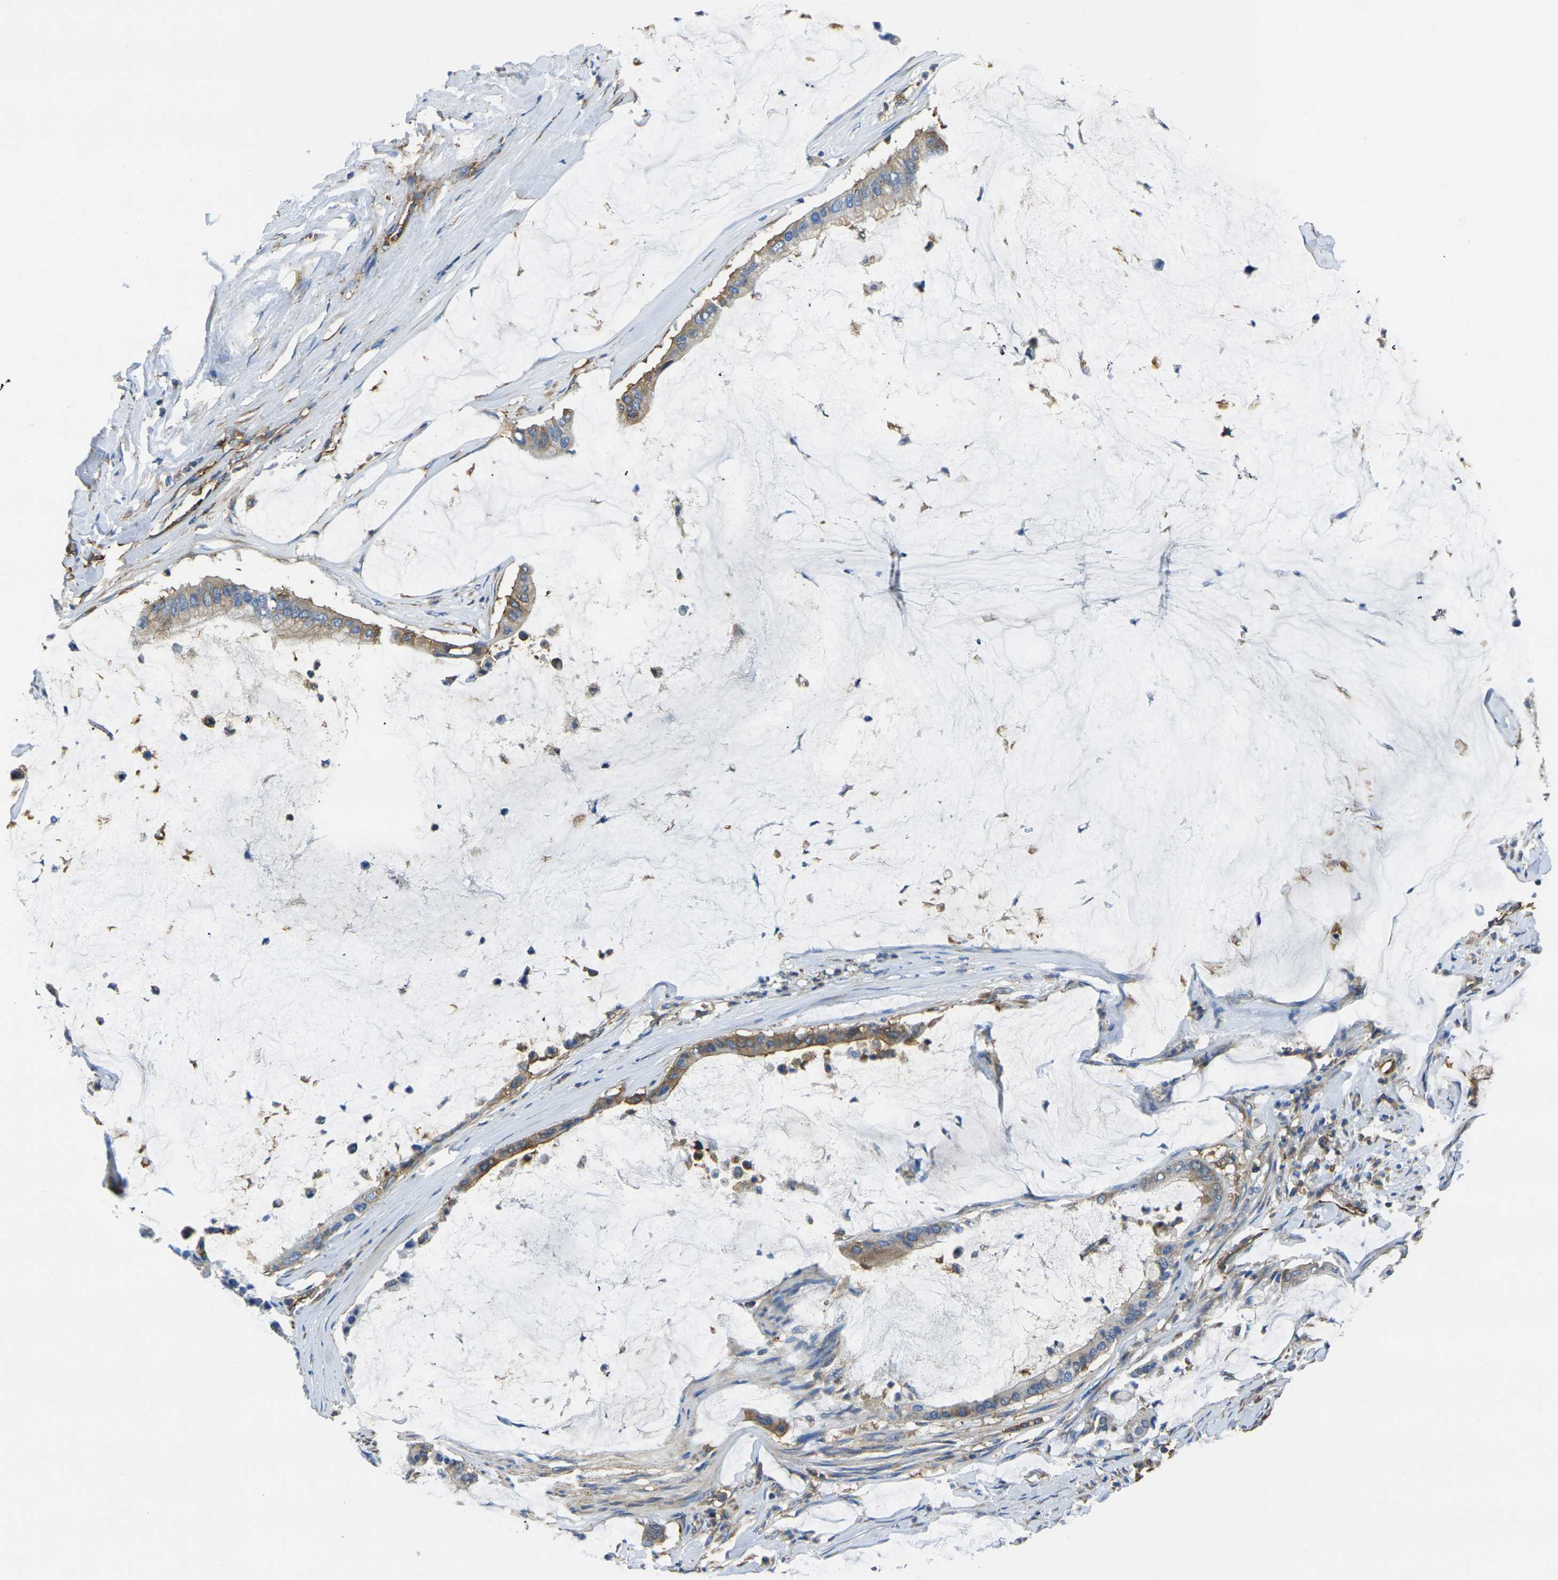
{"staining": {"intensity": "moderate", "quantity": "25%-75%", "location": "cytoplasmic/membranous"}, "tissue": "pancreatic cancer", "cell_type": "Tumor cells", "image_type": "cancer", "snomed": [{"axis": "morphology", "description": "Adenocarcinoma, NOS"}, {"axis": "topography", "description": "Pancreas"}], "caption": "Pancreatic cancer tissue shows moderate cytoplasmic/membranous positivity in approximately 25%-75% of tumor cells, visualized by immunohistochemistry.", "gene": "FAM110D", "patient": {"sex": "male", "age": 41}}